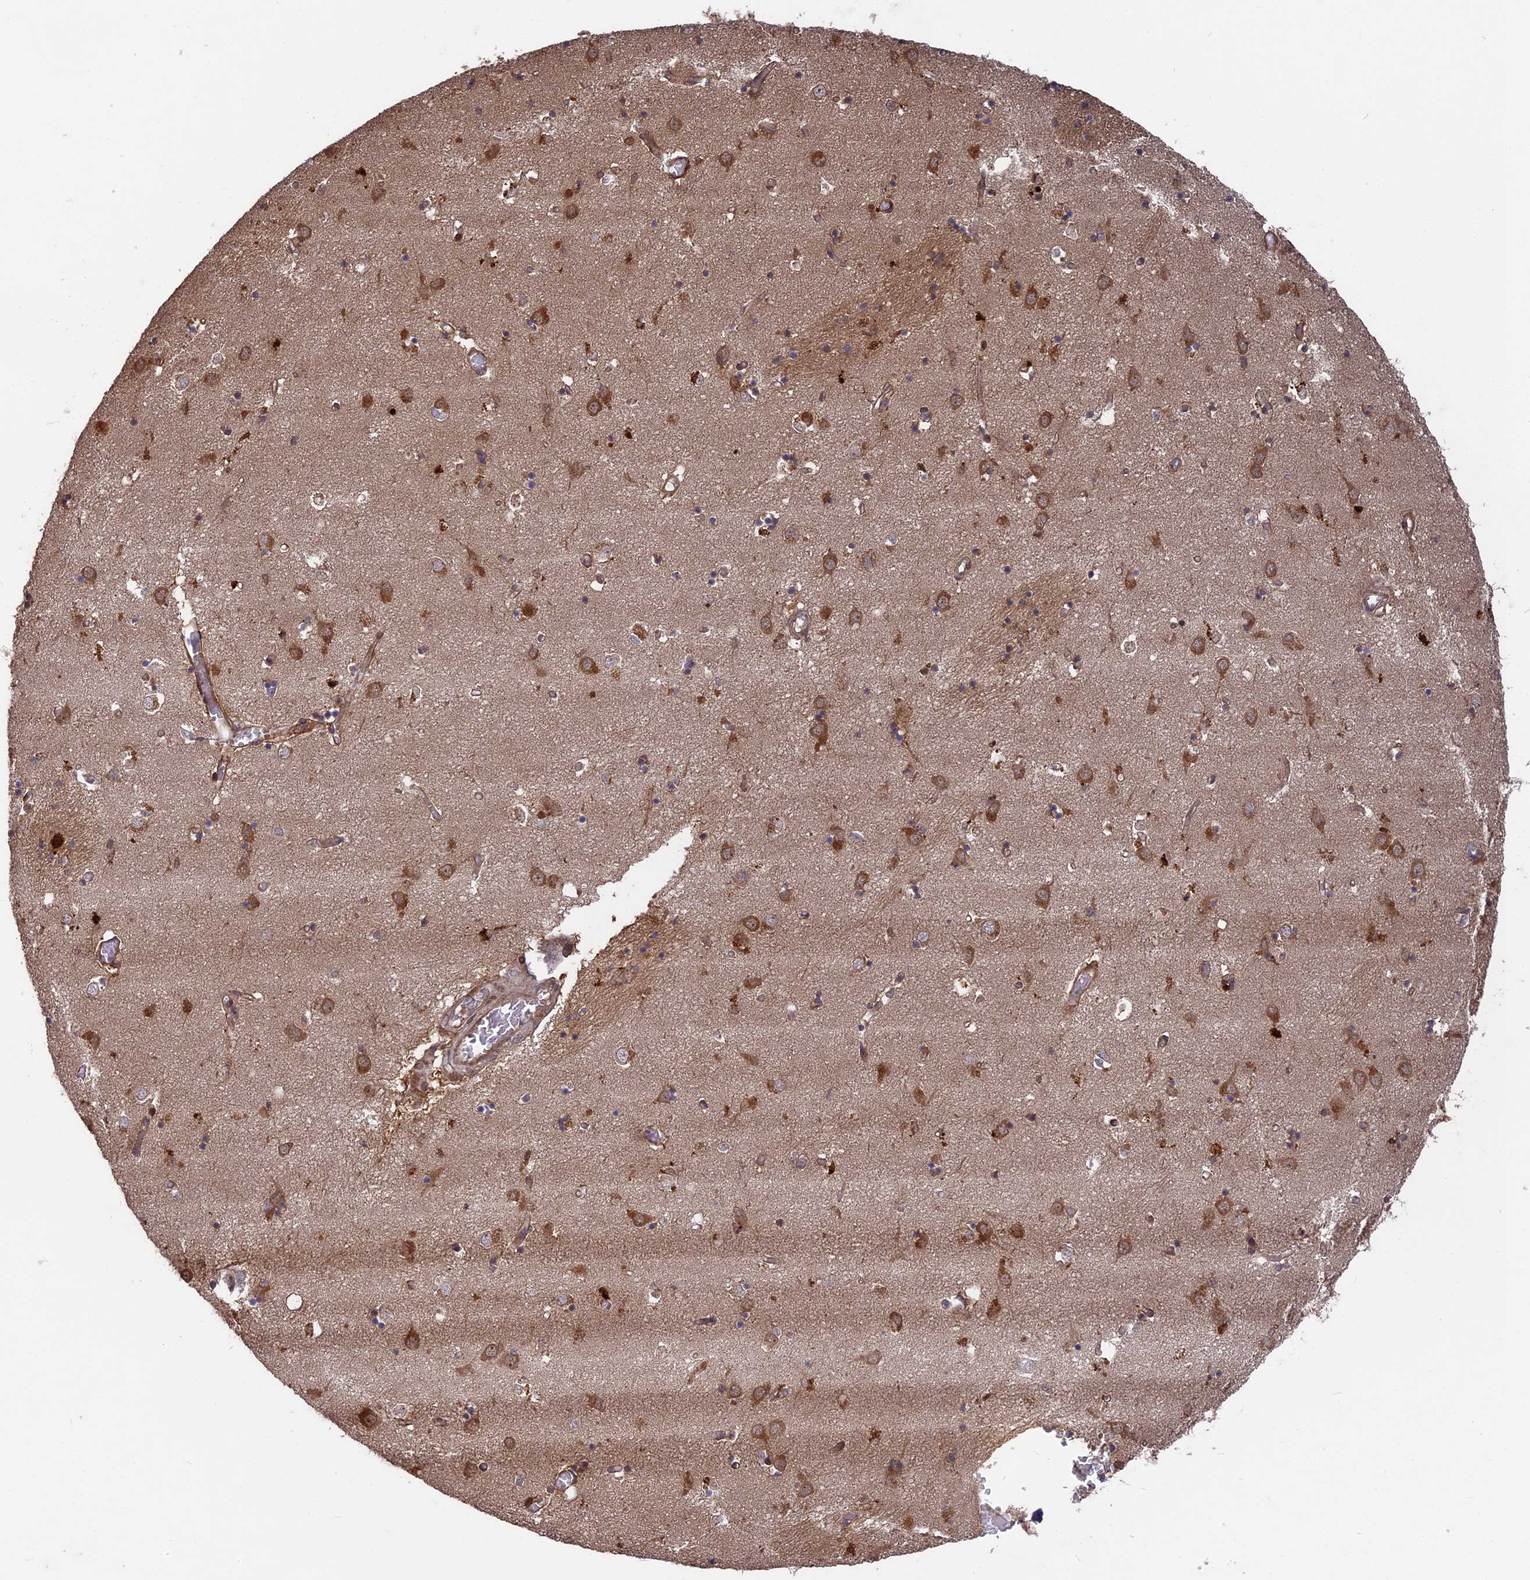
{"staining": {"intensity": "moderate", "quantity": "<25%", "location": "cytoplasmic/membranous"}, "tissue": "caudate", "cell_type": "Glial cells", "image_type": "normal", "snomed": [{"axis": "morphology", "description": "Normal tissue, NOS"}, {"axis": "topography", "description": "Lateral ventricle wall"}], "caption": "Immunohistochemistry (IHC) staining of unremarkable caudate, which reveals low levels of moderate cytoplasmic/membranous staining in about <25% of glial cells indicating moderate cytoplasmic/membranous protein positivity. The staining was performed using DAB (brown) for protein detection and nuclei were counterstained in hematoxylin (blue).", "gene": "TMUB2", "patient": {"sex": "male", "age": 70}}